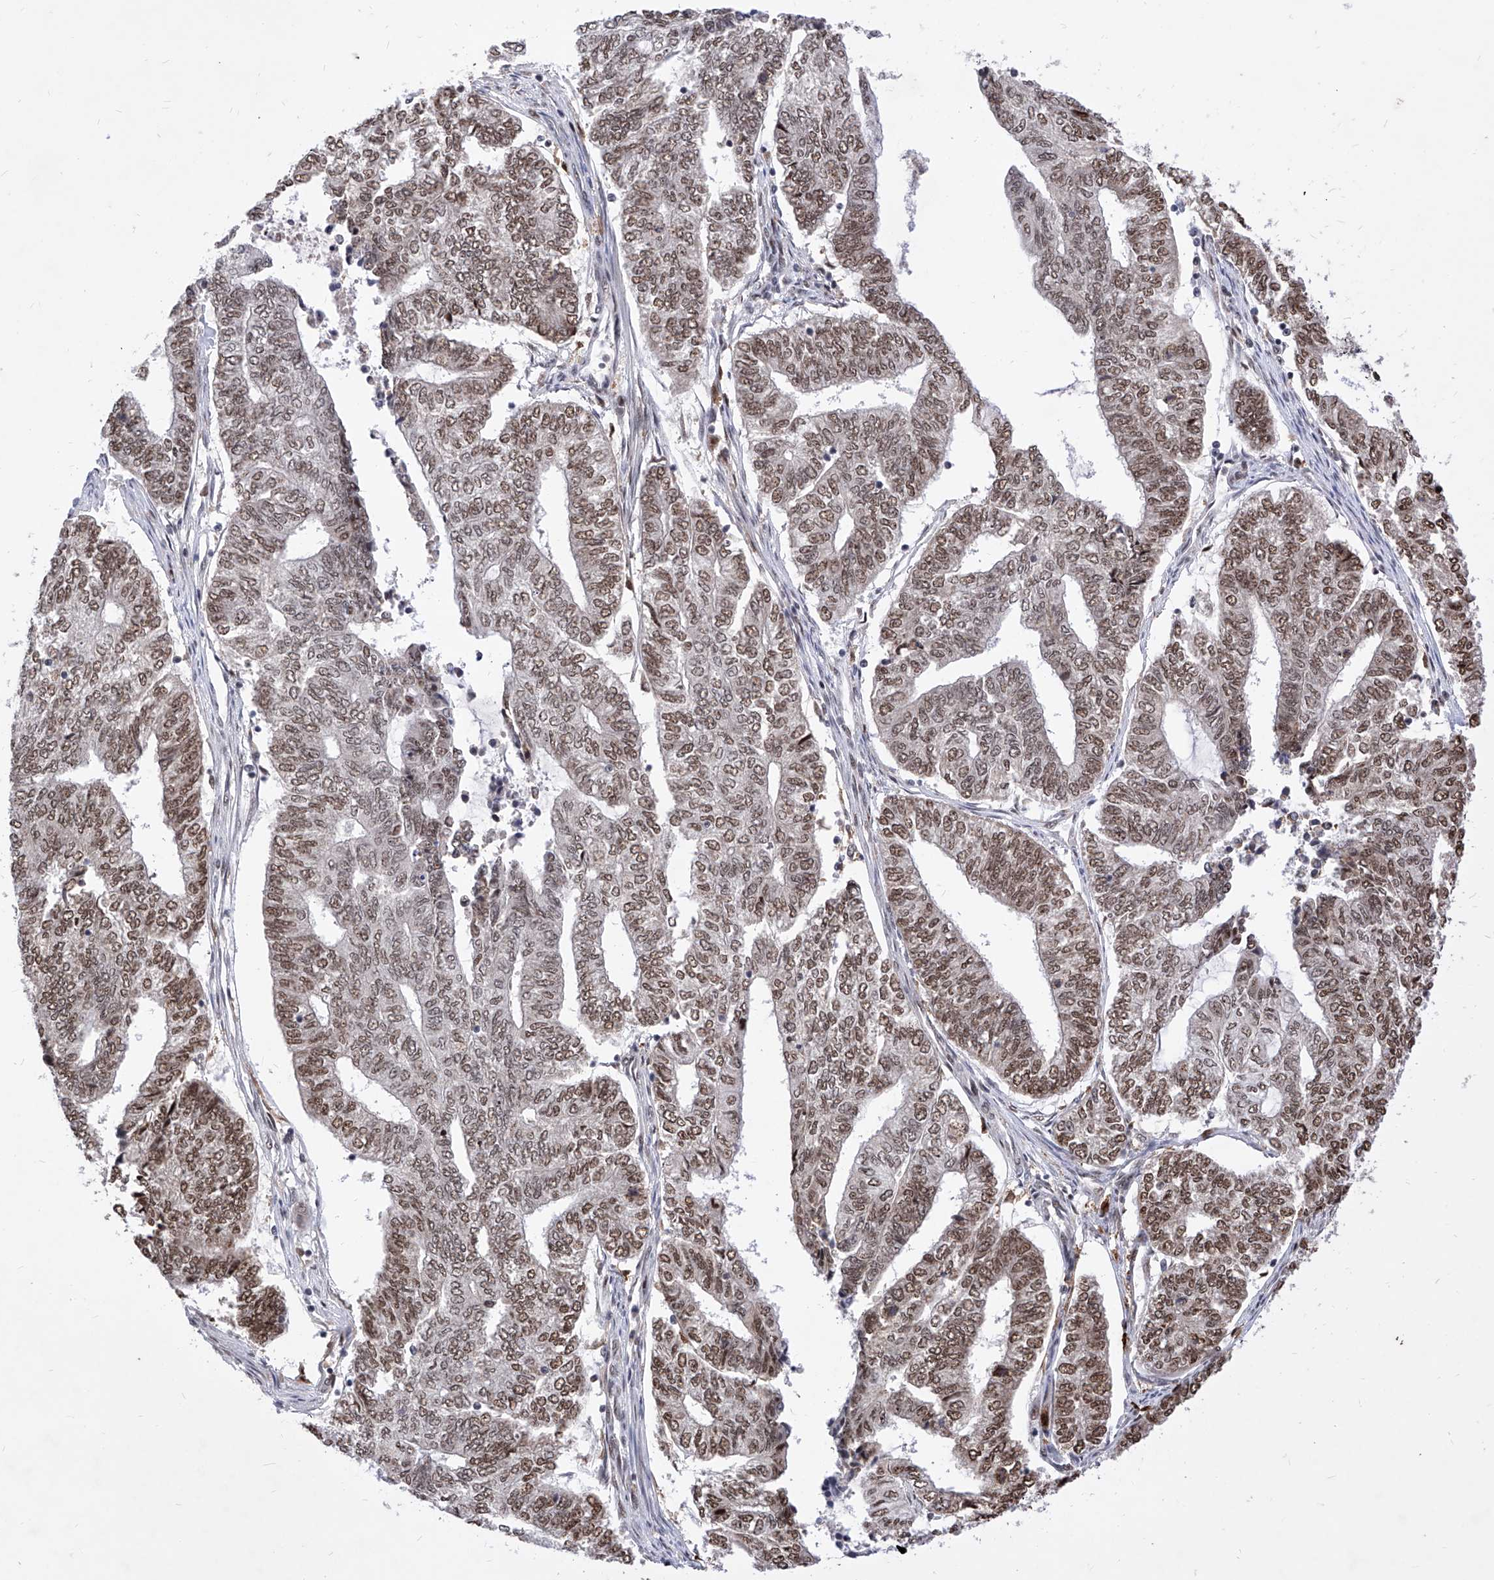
{"staining": {"intensity": "moderate", "quantity": ">75%", "location": "cytoplasmic/membranous"}, "tissue": "endometrial cancer", "cell_type": "Tumor cells", "image_type": "cancer", "snomed": [{"axis": "morphology", "description": "Adenocarcinoma, NOS"}, {"axis": "topography", "description": "Uterus"}, {"axis": "topography", "description": "Endometrium"}], "caption": "Endometrial cancer was stained to show a protein in brown. There is medium levels of moderate cytoplasmic/membranous expression in approximately >75% of tumor cells.", "gene": "PHF5A", "patient": {"sex": "female", "age": 70}}